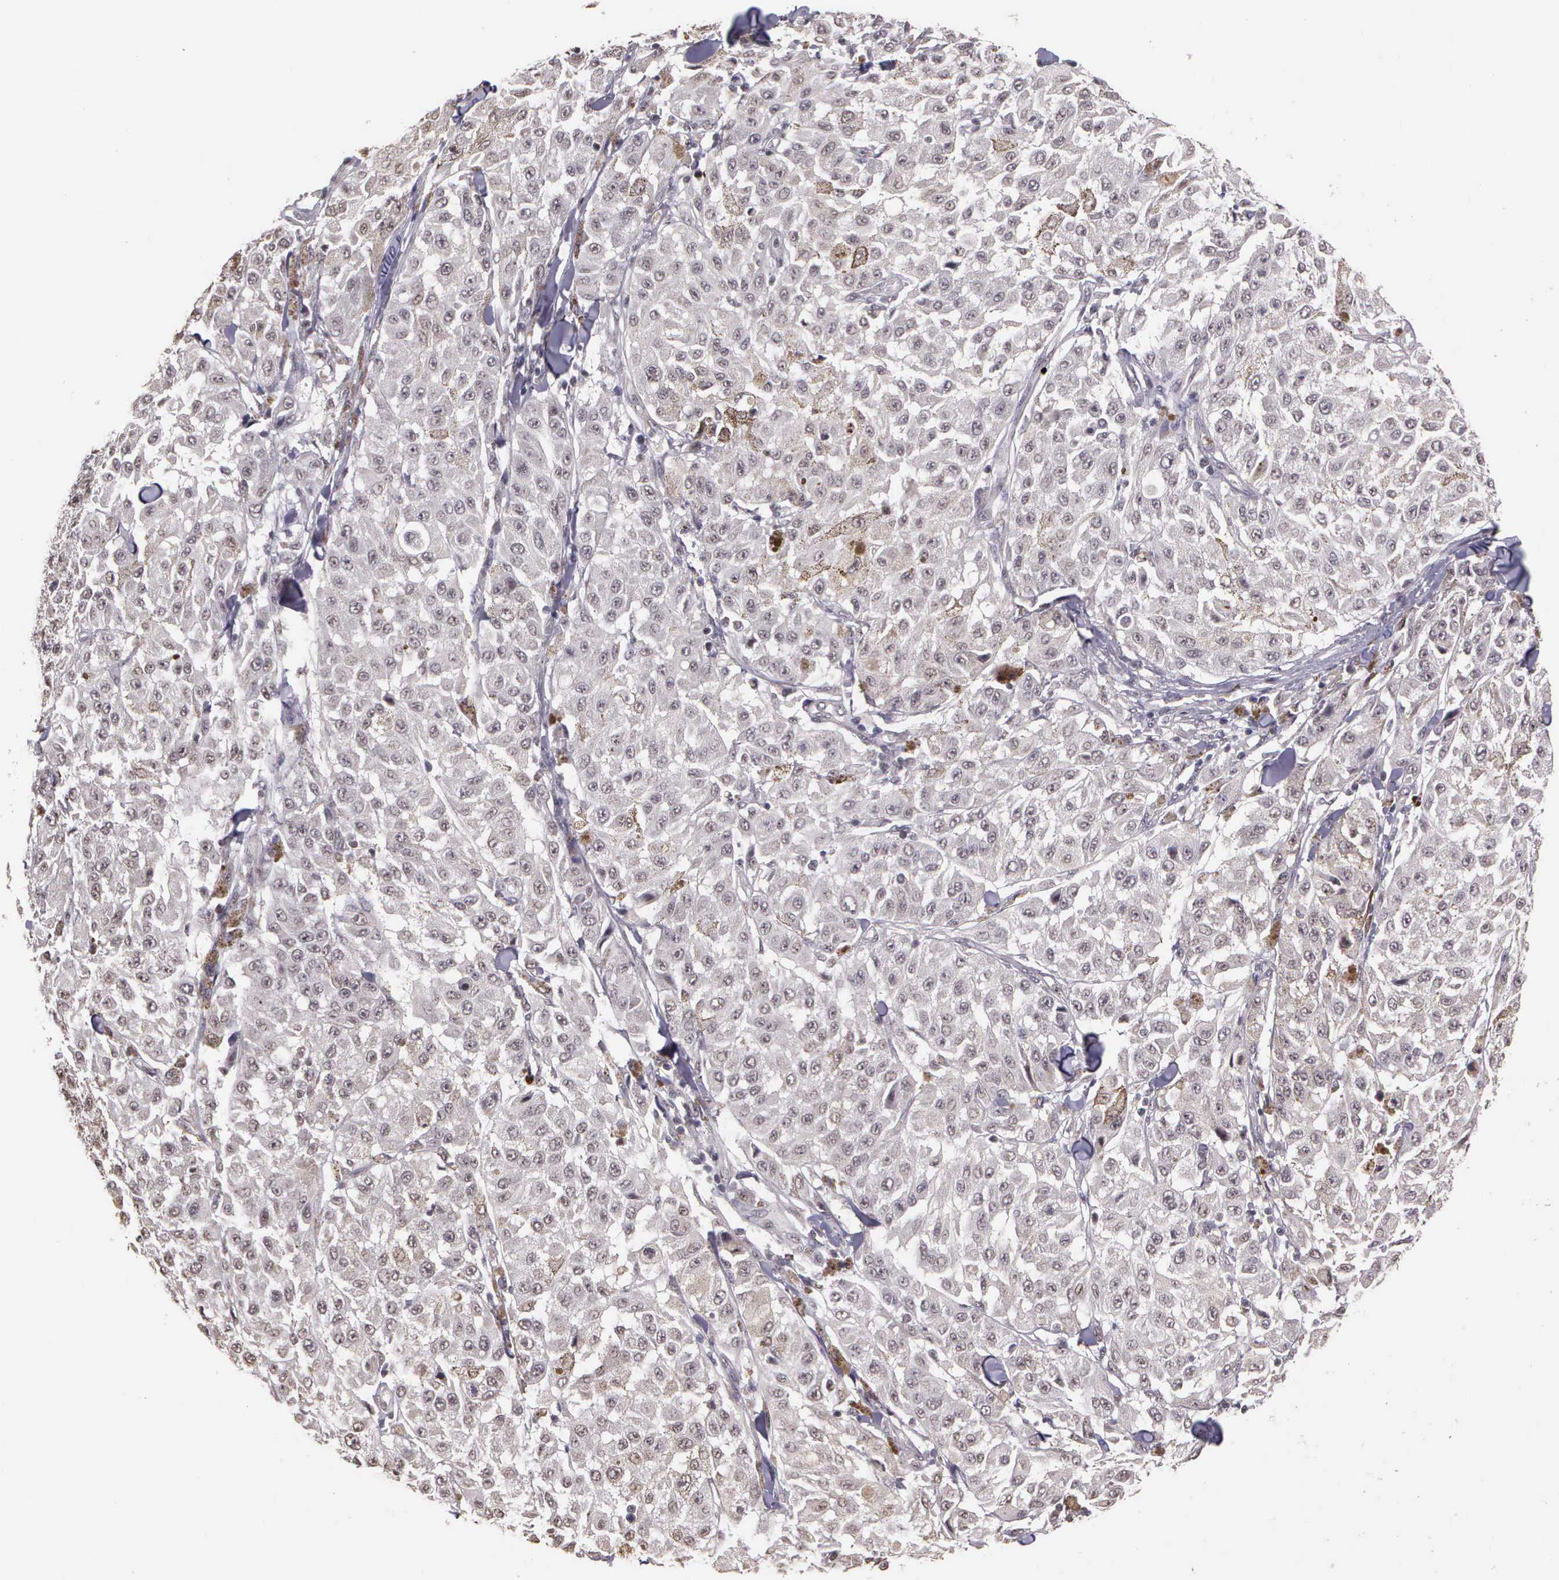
{"staining": {"intensity": "negative", "quantity": "none", "location": "none"}, "tissue": "melanoma", "cell_type": "Tumor cells", "image_type": "cancer", "snomed": [{"axis": "morphology", "description": "Malignant melanoma, NOS"}, {"axis": "topography", "description": "Skin"}], "caption": "Immunohistochemistry micrograph of melanoma stained for a protein (brown), which demonstrates no expression in tumor cells. Nuclei are stained in blue.", "gene": "ARMCX5", "patient": {"sex": "female", "age": 64}}